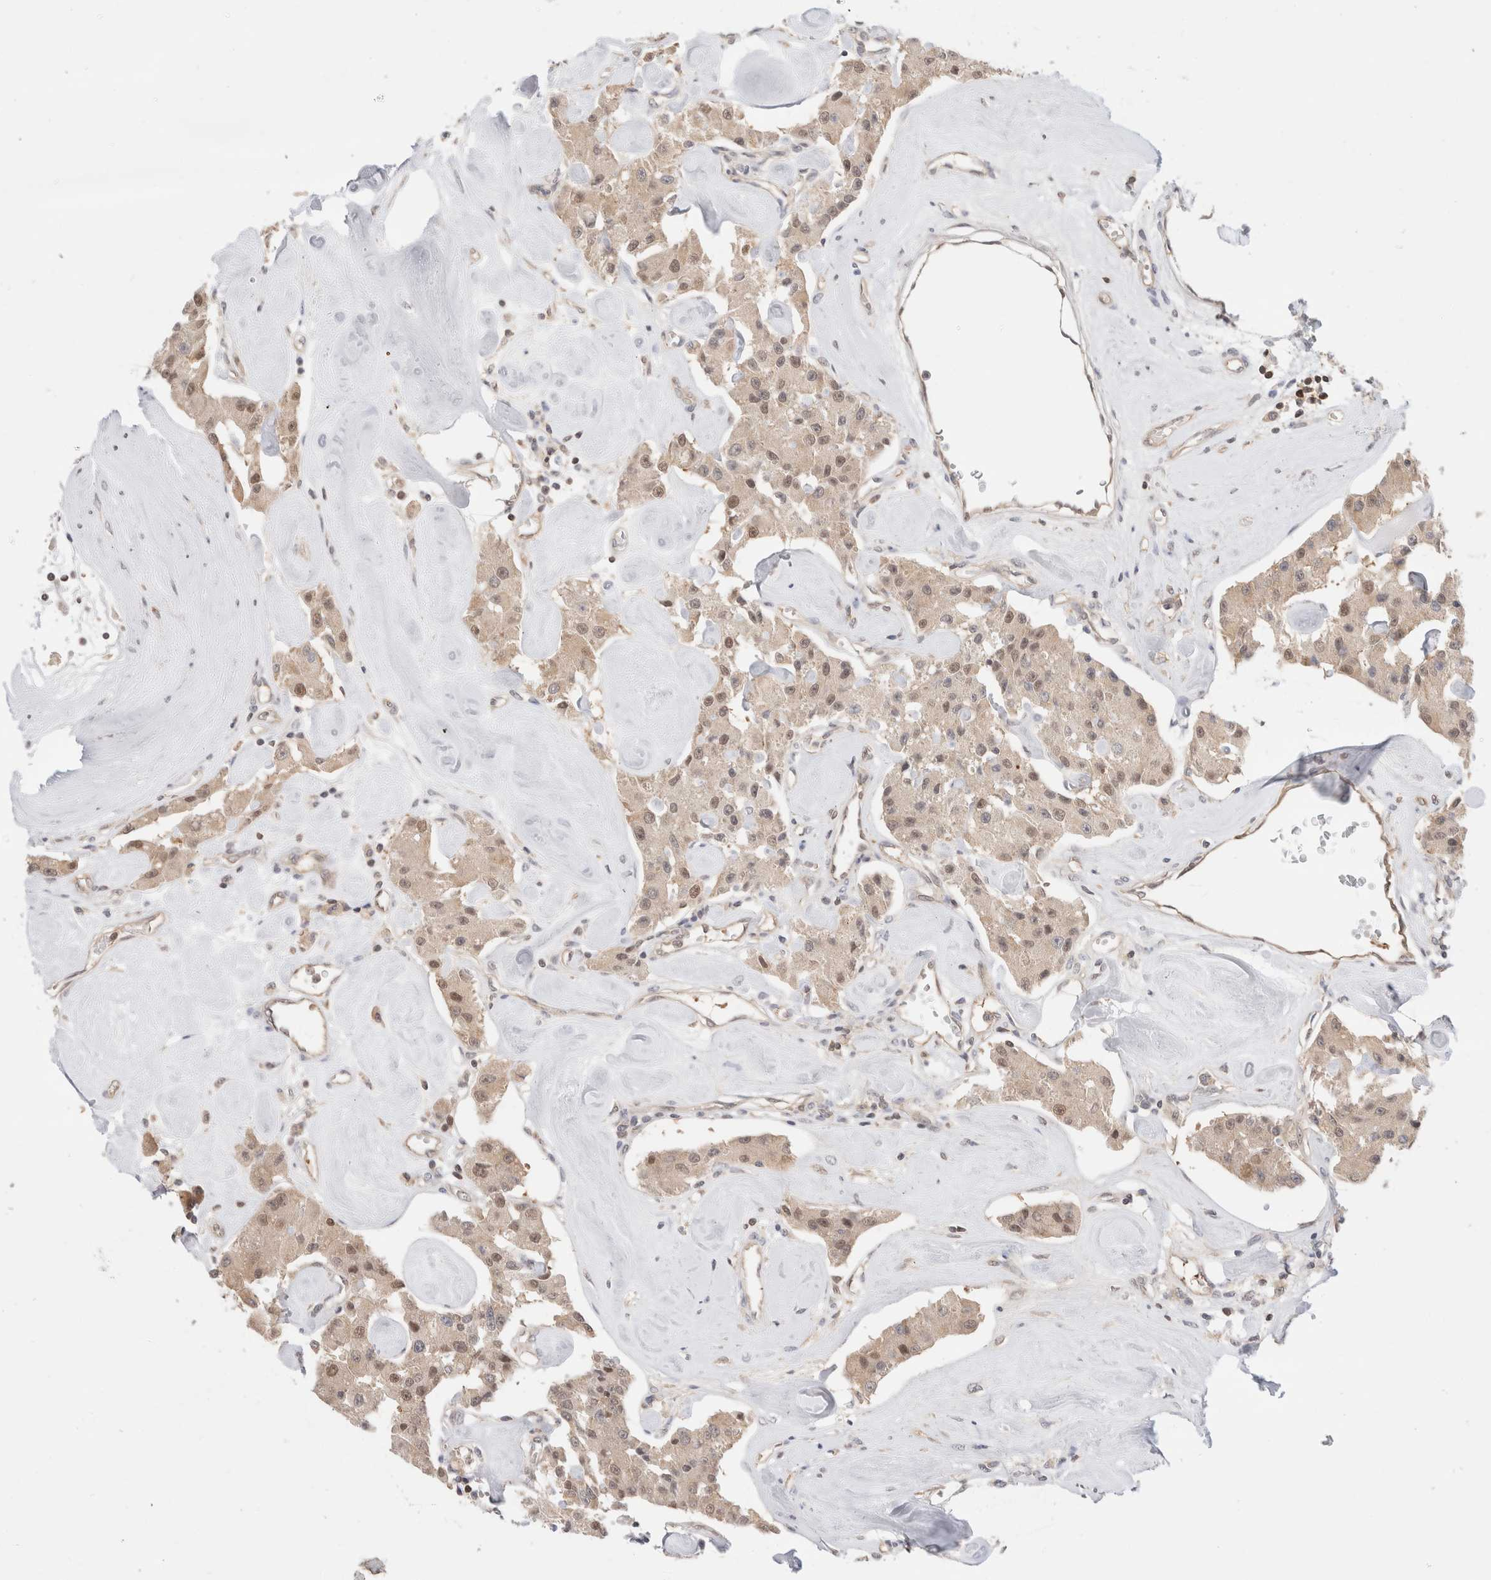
{"staining": {"intensity": "weak", "quantity": ">75%", "location": "cytoplasmic/membranous,nuclear"}, "tissue": "carcinoid", "cell_type": "Tumor cells", "image_type": "cancer", "snomed": [{"axis": "morphology", "description": "Carcinoid, malignant, NOS"}, {"axis": "topography", "description": "Pancreas"}], "caption": "Protein staining exhibits weak cytoplasmic/membranous and nuclear staining in approximately >75% of tumor cells in malignant carcinoid.", "gene": "C17orf97", "patient": {"sex": "male", "age": 41}}